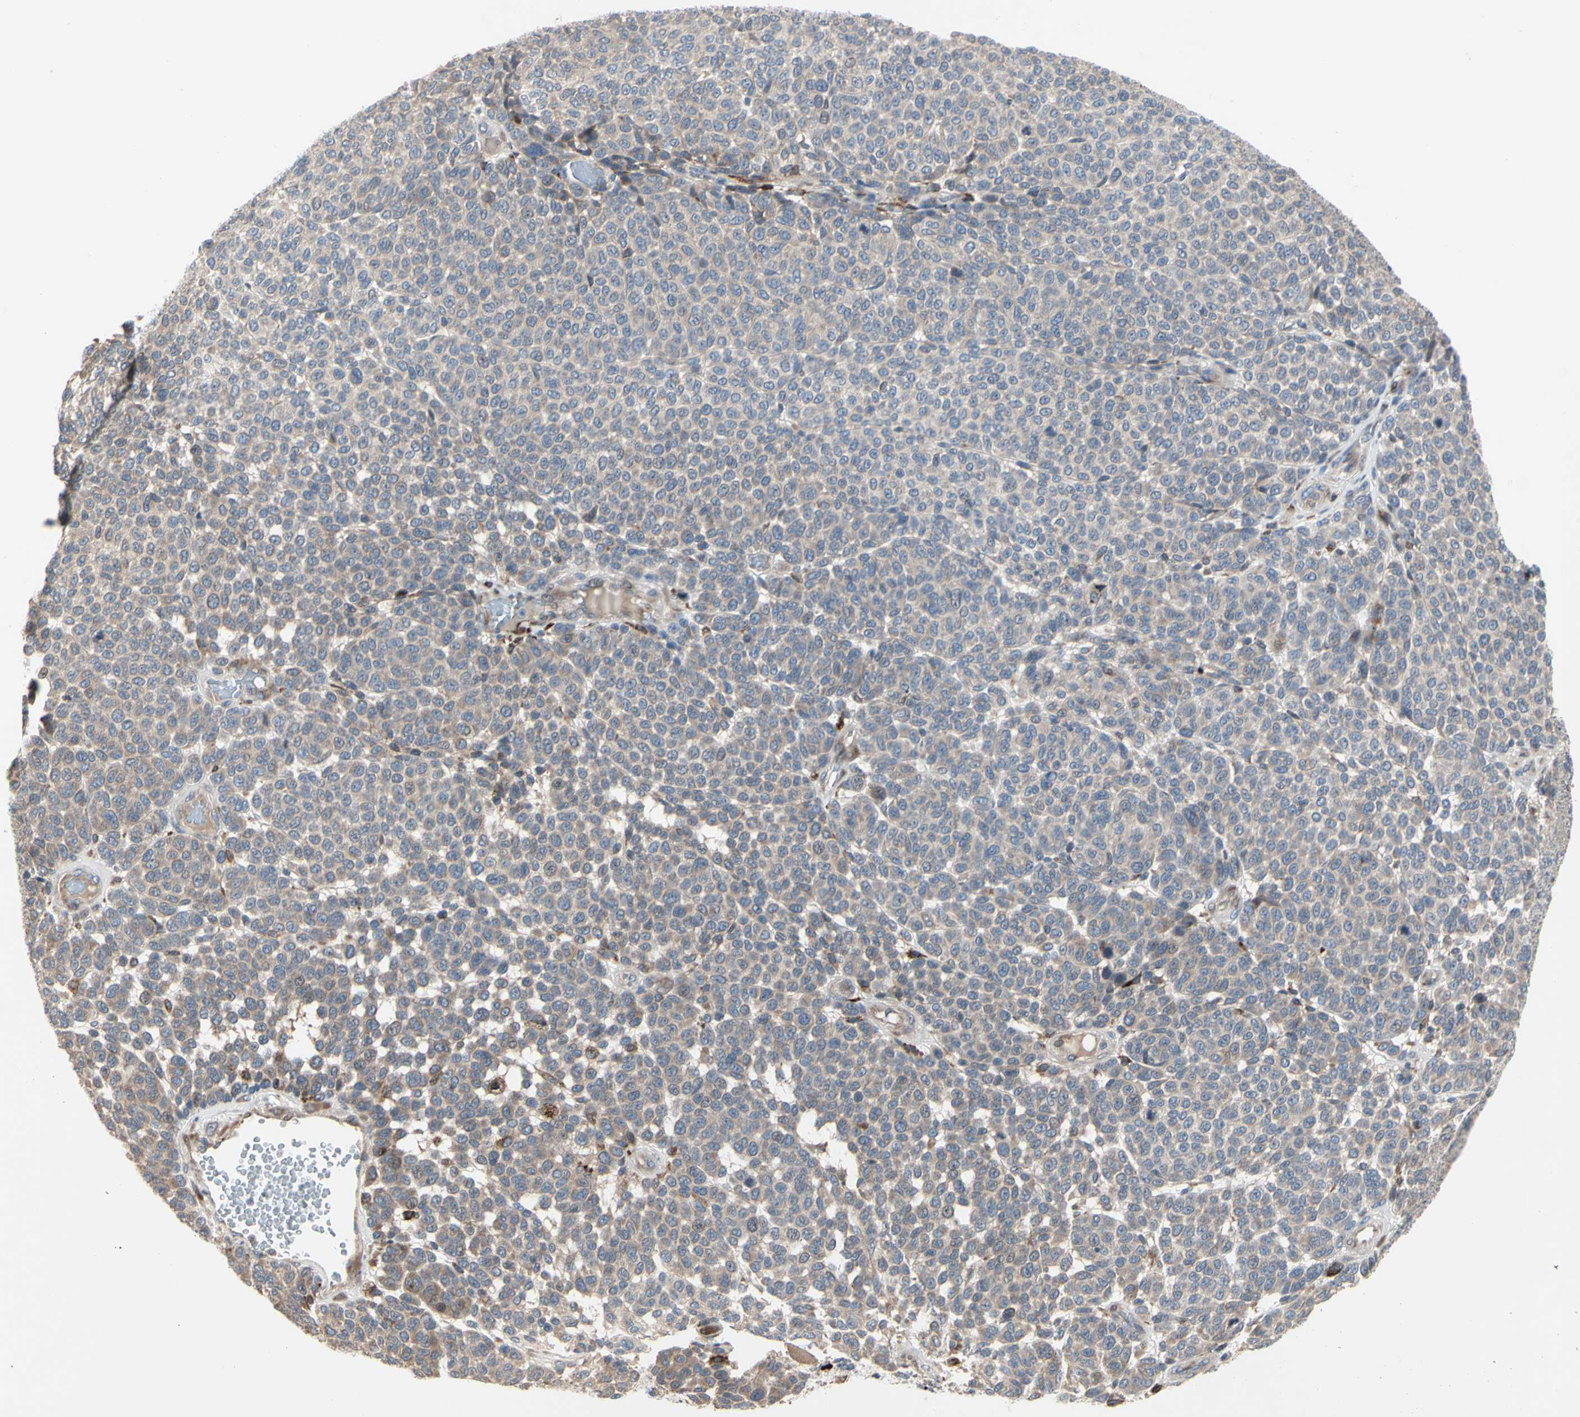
{"staining": {"intensity": "weak", "quantity": ">75%", "location": "cytoplasmic/membranous"}, "tissue": "melanoma", "cell_type": "Tumor cells", "image_type": "cancer", "snomed": [{"axis": "morphology", "description": "Malignant melanoma, NOS"}, {"axis": "topography", "description": "Skin"}], "caption": "Malignant melanoma stained for a protein (brown) displays weak cytoplasmic/membranous positive expression in about >75% of tumor cells.", "gene": "MMEL1", "patient": {"sex": "male", "age": 59}}